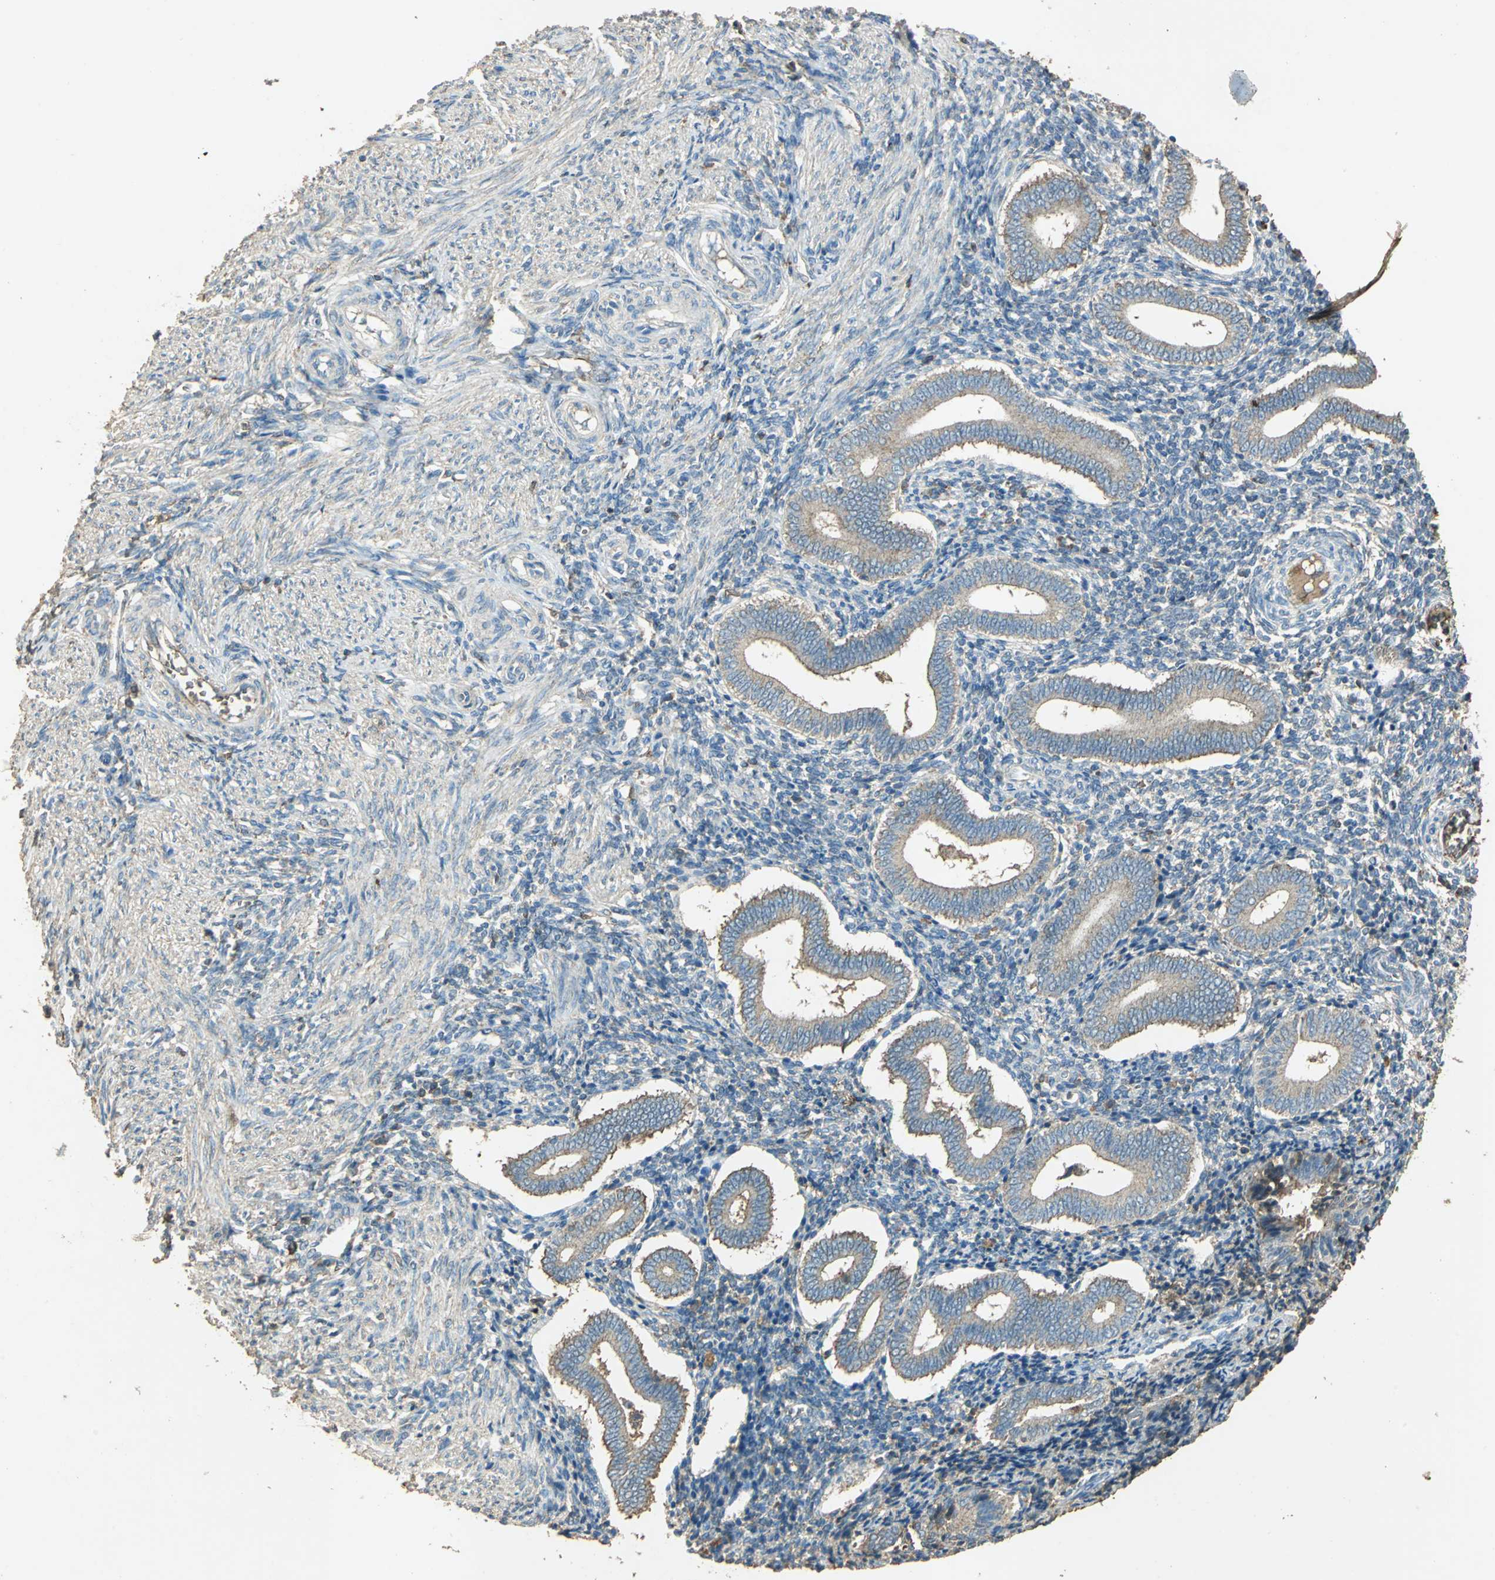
{"staining": {"intensity": "weak", "quantity": ">75%", "location": "cytoplasmic/membranous"}, "tissue": "endometrium", "cell_type": "Cells in endometrial stroma", "image_type": "normal", "snomed": [{"axis": "morphology", "description": "Normal tissue, NOS"}, {"axis": "topography", "description": "Uterus"}, {"axis": "topography", "description": "Endometrium"}], "caption": "DAB immunohistochemical staining of normal human endometrium reveals weak cytoplasmic/membranous protein positivity in about >75% of cells in endometrial stroma.", "gene": "TRAPPC2", "patient": {"sex": "female", "age": 33}}